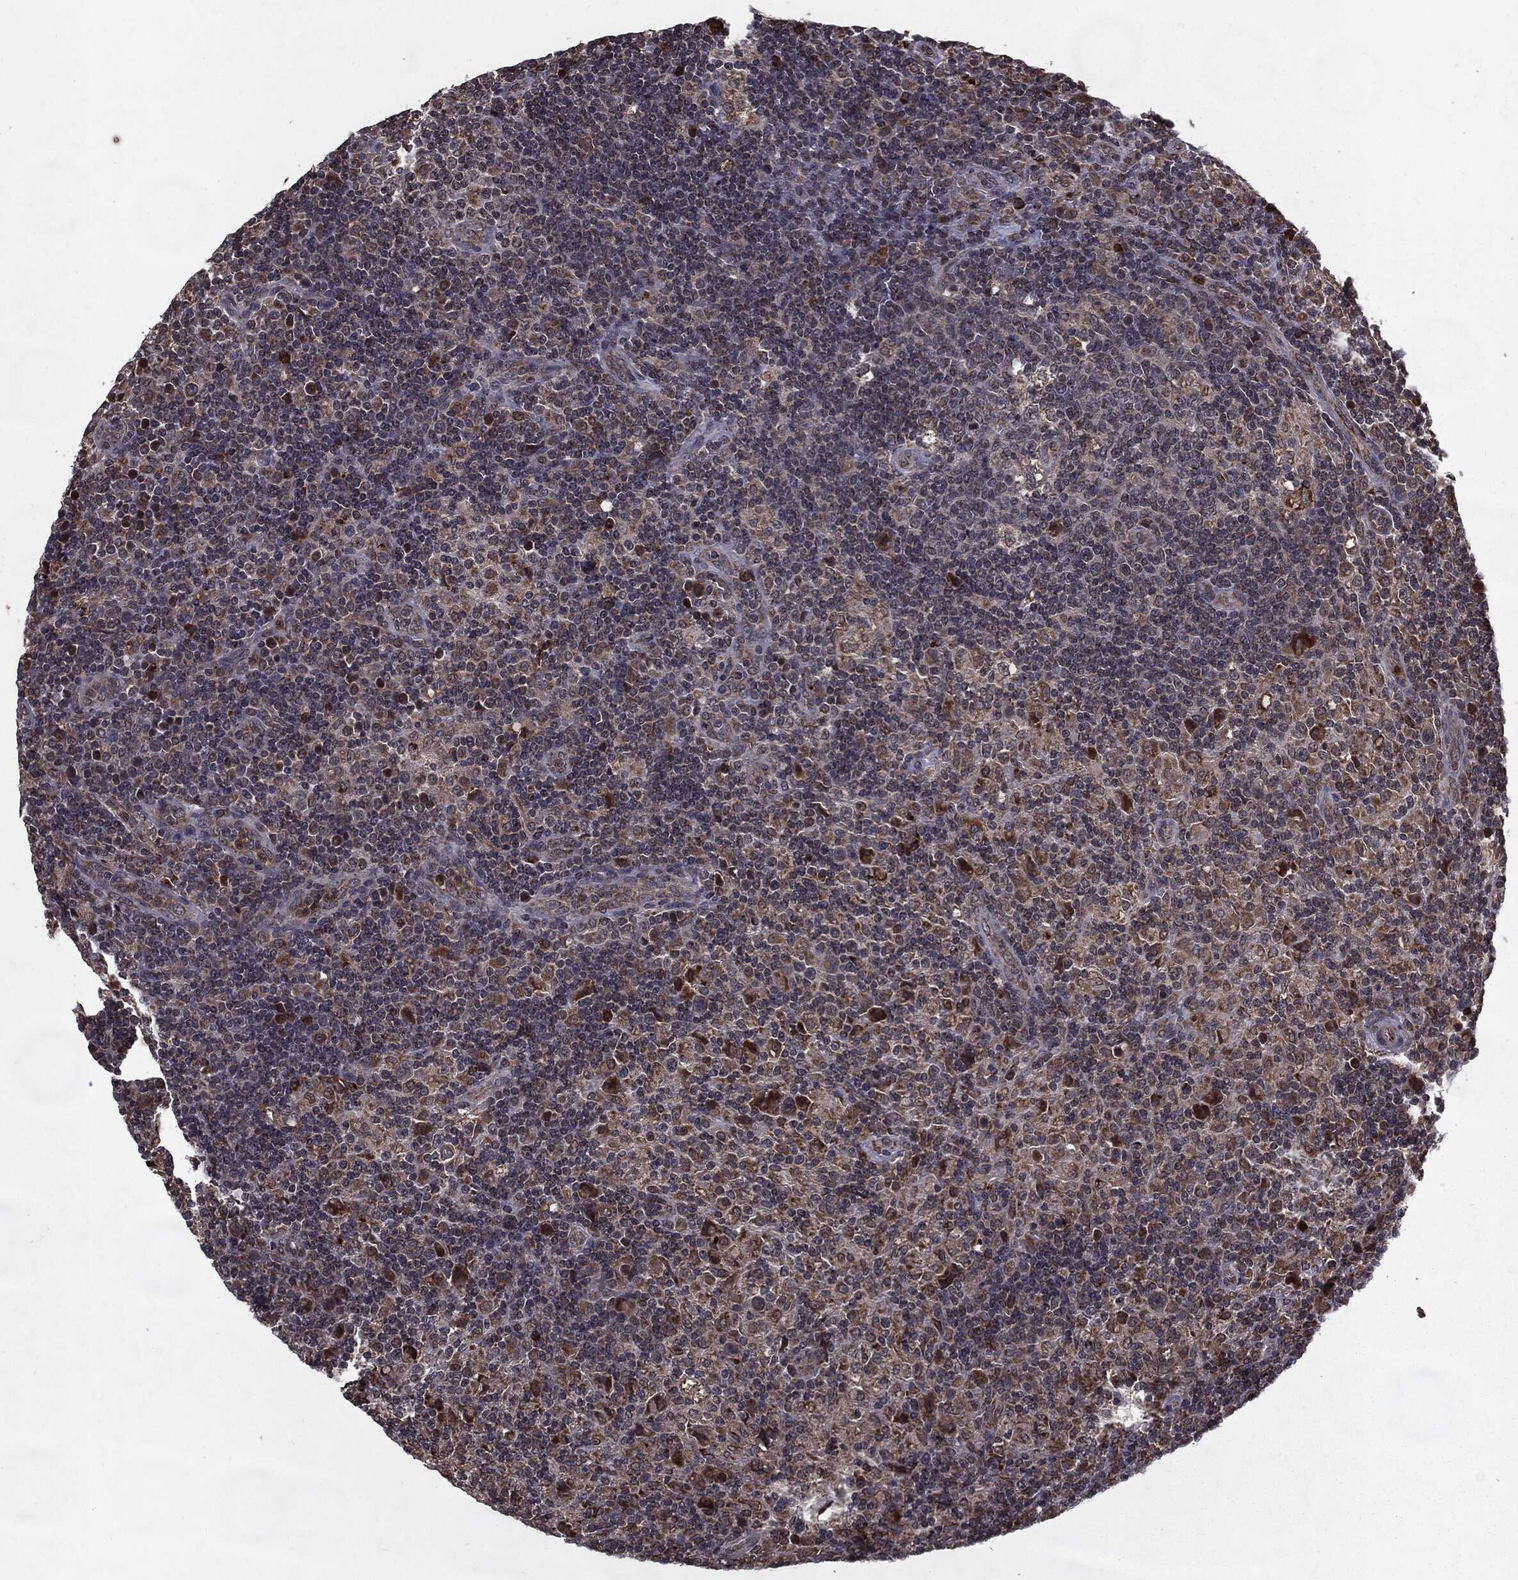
{"staining": {"intensity": "moderate", "quantity": ">75%", "location": "cytoplasmic/membranous"}, "tissue": "lymphoma", "cell_type": "Tumor cells", "image_type": "cancer", "snomed": [{"axis": "morphology", "description": "Hodgkin's disease, NOS"}, {"axis": "topography", "description": "Lymph node"}], "caption": "A micrograph showing moderate cytoplasmic/membranous expression in approximately >75% of tumor cells in lymphoma, as visualized by brown immunohistochemical staining.", "gene": "HDAC5", "patient": {"sex": "male", "age": 70}}